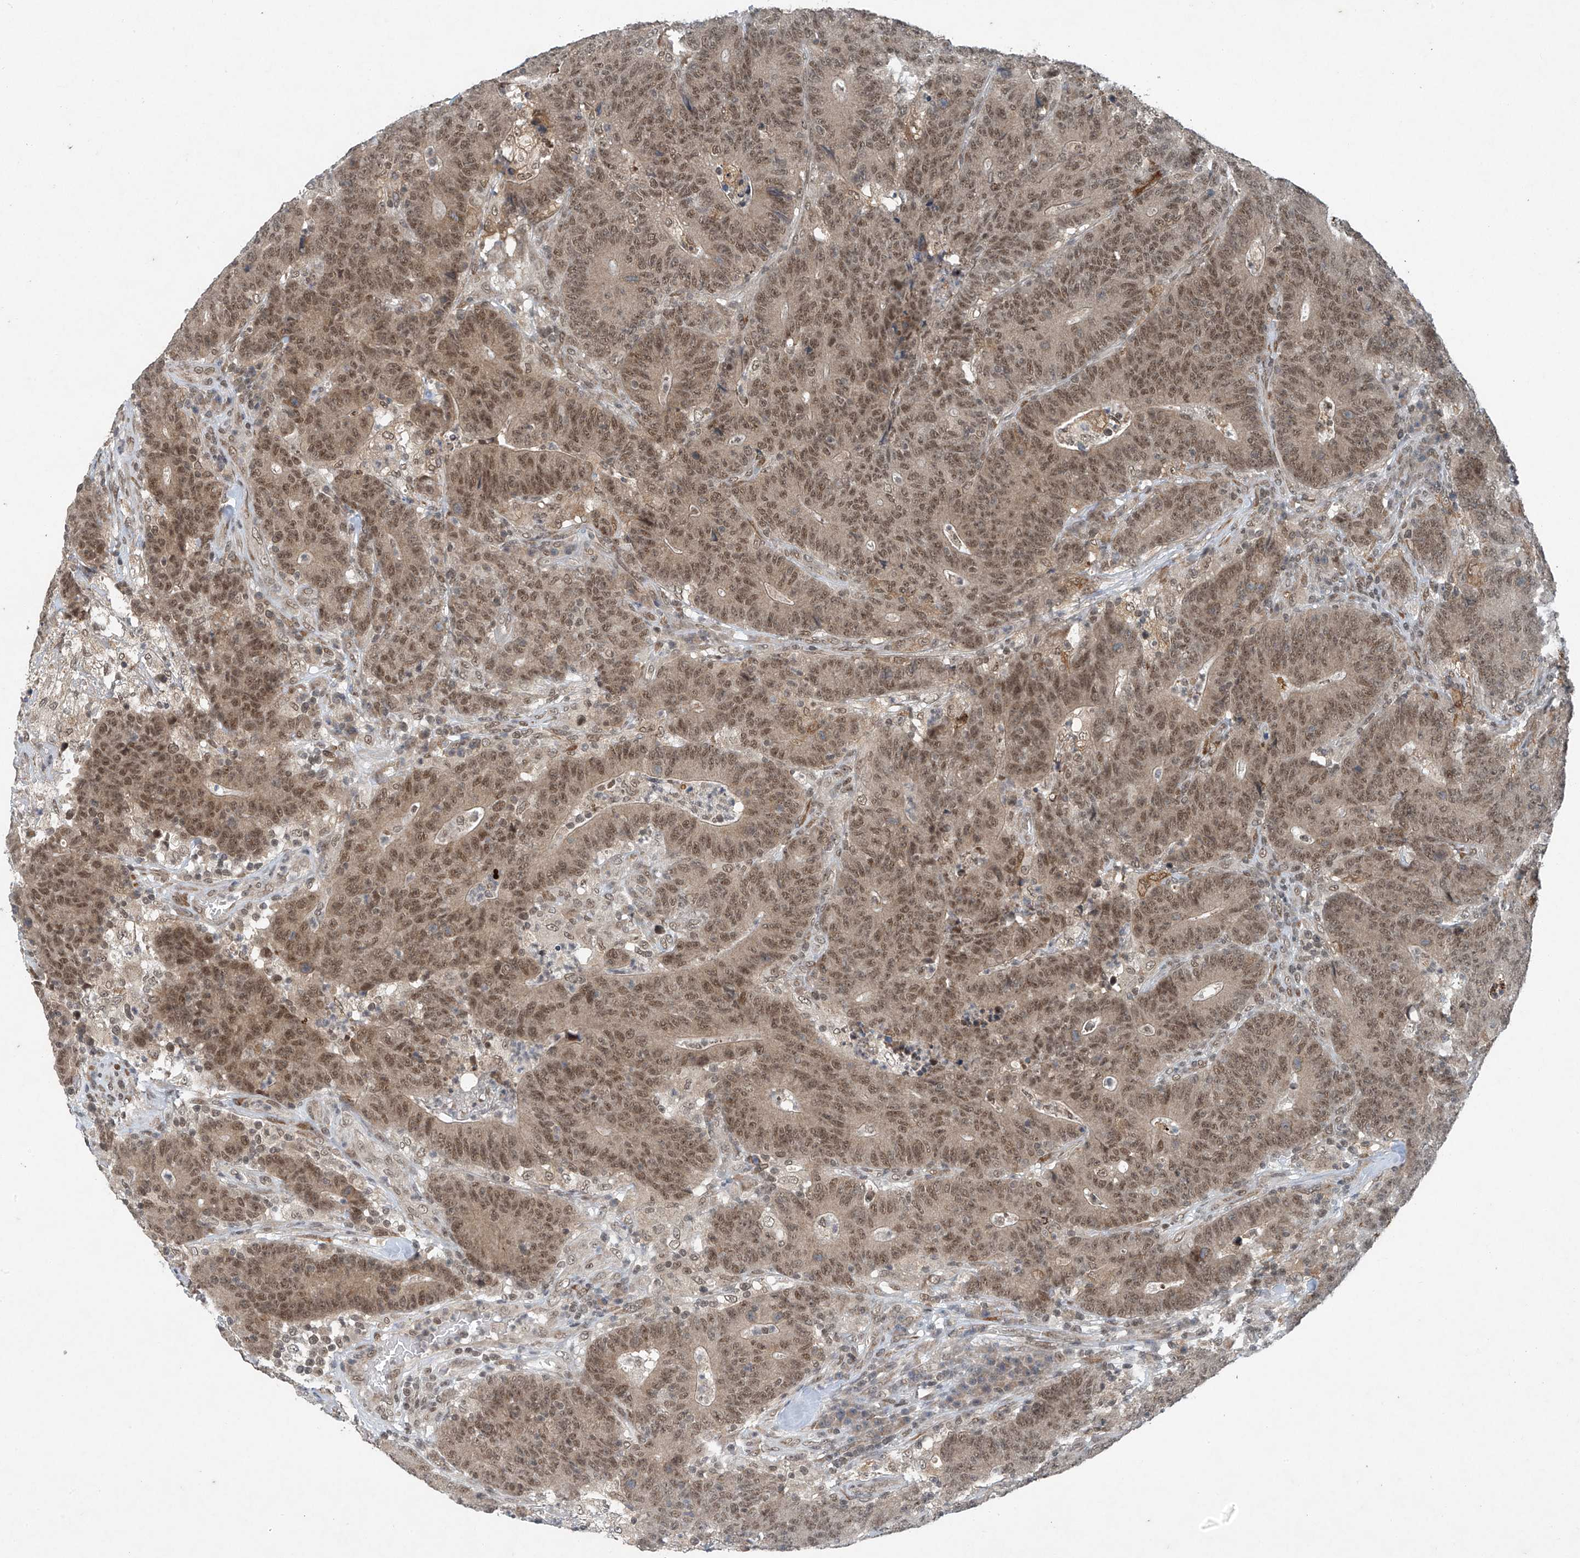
{"staining": {"intensity": "moderate", "quantity": ">75%", "location": "nuclear"}, "tissue": "colorectal cancer", "cell_type": "Tumor cells", "image_type": "cancer", "snomed": [{"axis": "morphology", "description": "Normal tissue, NOS"}, {"axis": "morphology", "description": "Adenocarcinoma, NOS"}, {"axis": "topography", "description": "Colon"}], "caption": "High-power microscopy captured an IHC histopathology image of colorectal adenocarcinoma, revealing moderate nuclear positivity in about >75% of tumor cells. (brown staining indicates protein expression, while blue staining denotes nuclei).", "gene": "TAF8", "patient": {"sex": "female", "age": 75}}